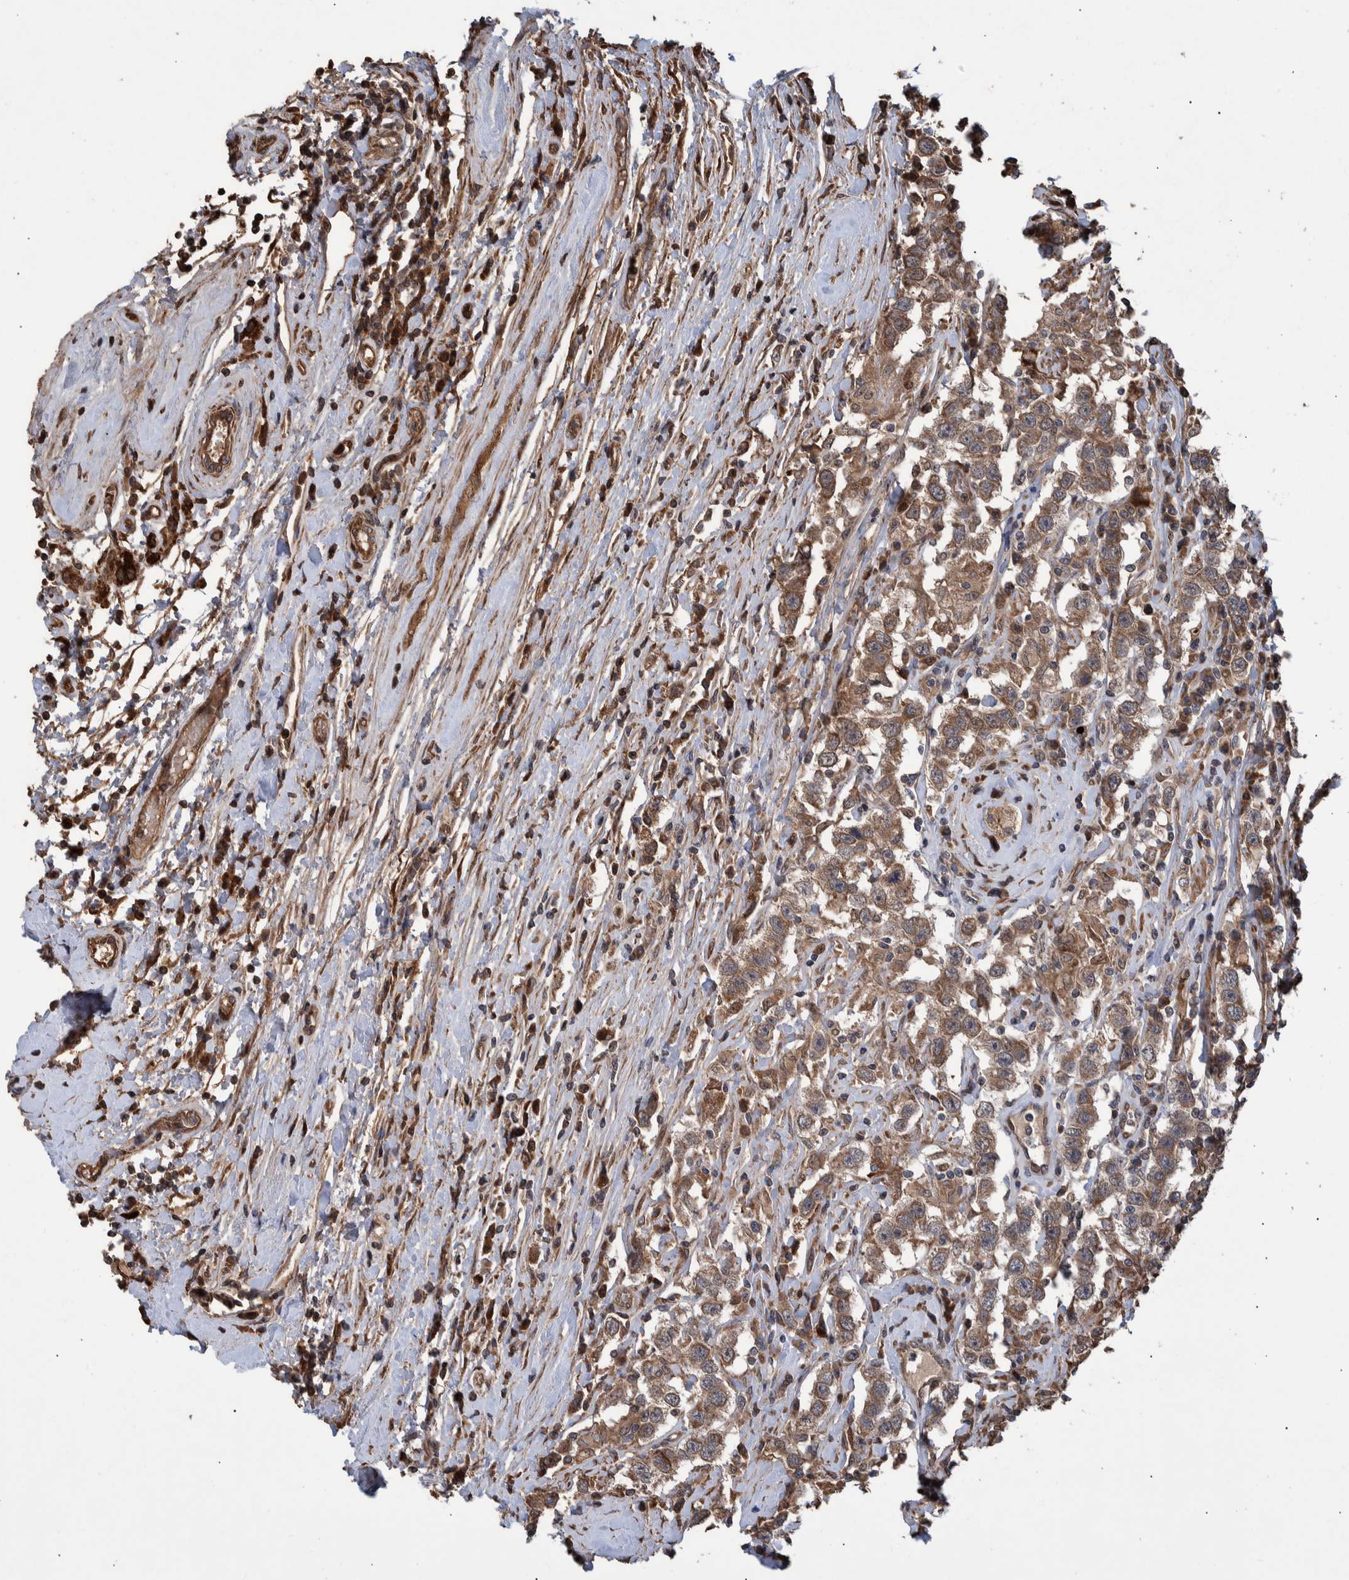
{"staining": {"intensity": "moderate", "quantity": ">75%", "location": "cytoplasmic/membranous"}, "tissue": "testis cancer", "cell_type": "Tumor cells", "image_type": "cancer", "snomed": [{"axis": "morphology", "description": "Seminoma, NOS"}, {"axis": "topography", "description": "Testis"}], "caption": "Immunohistochemical staining of human testis cancer (seminoma) exhibits moderate cytoplasmic/membranous protein staining in about >75% of tumor cells.", "gene": "B3GNTL1", "patient": {"sex": "male", "age": 41}}